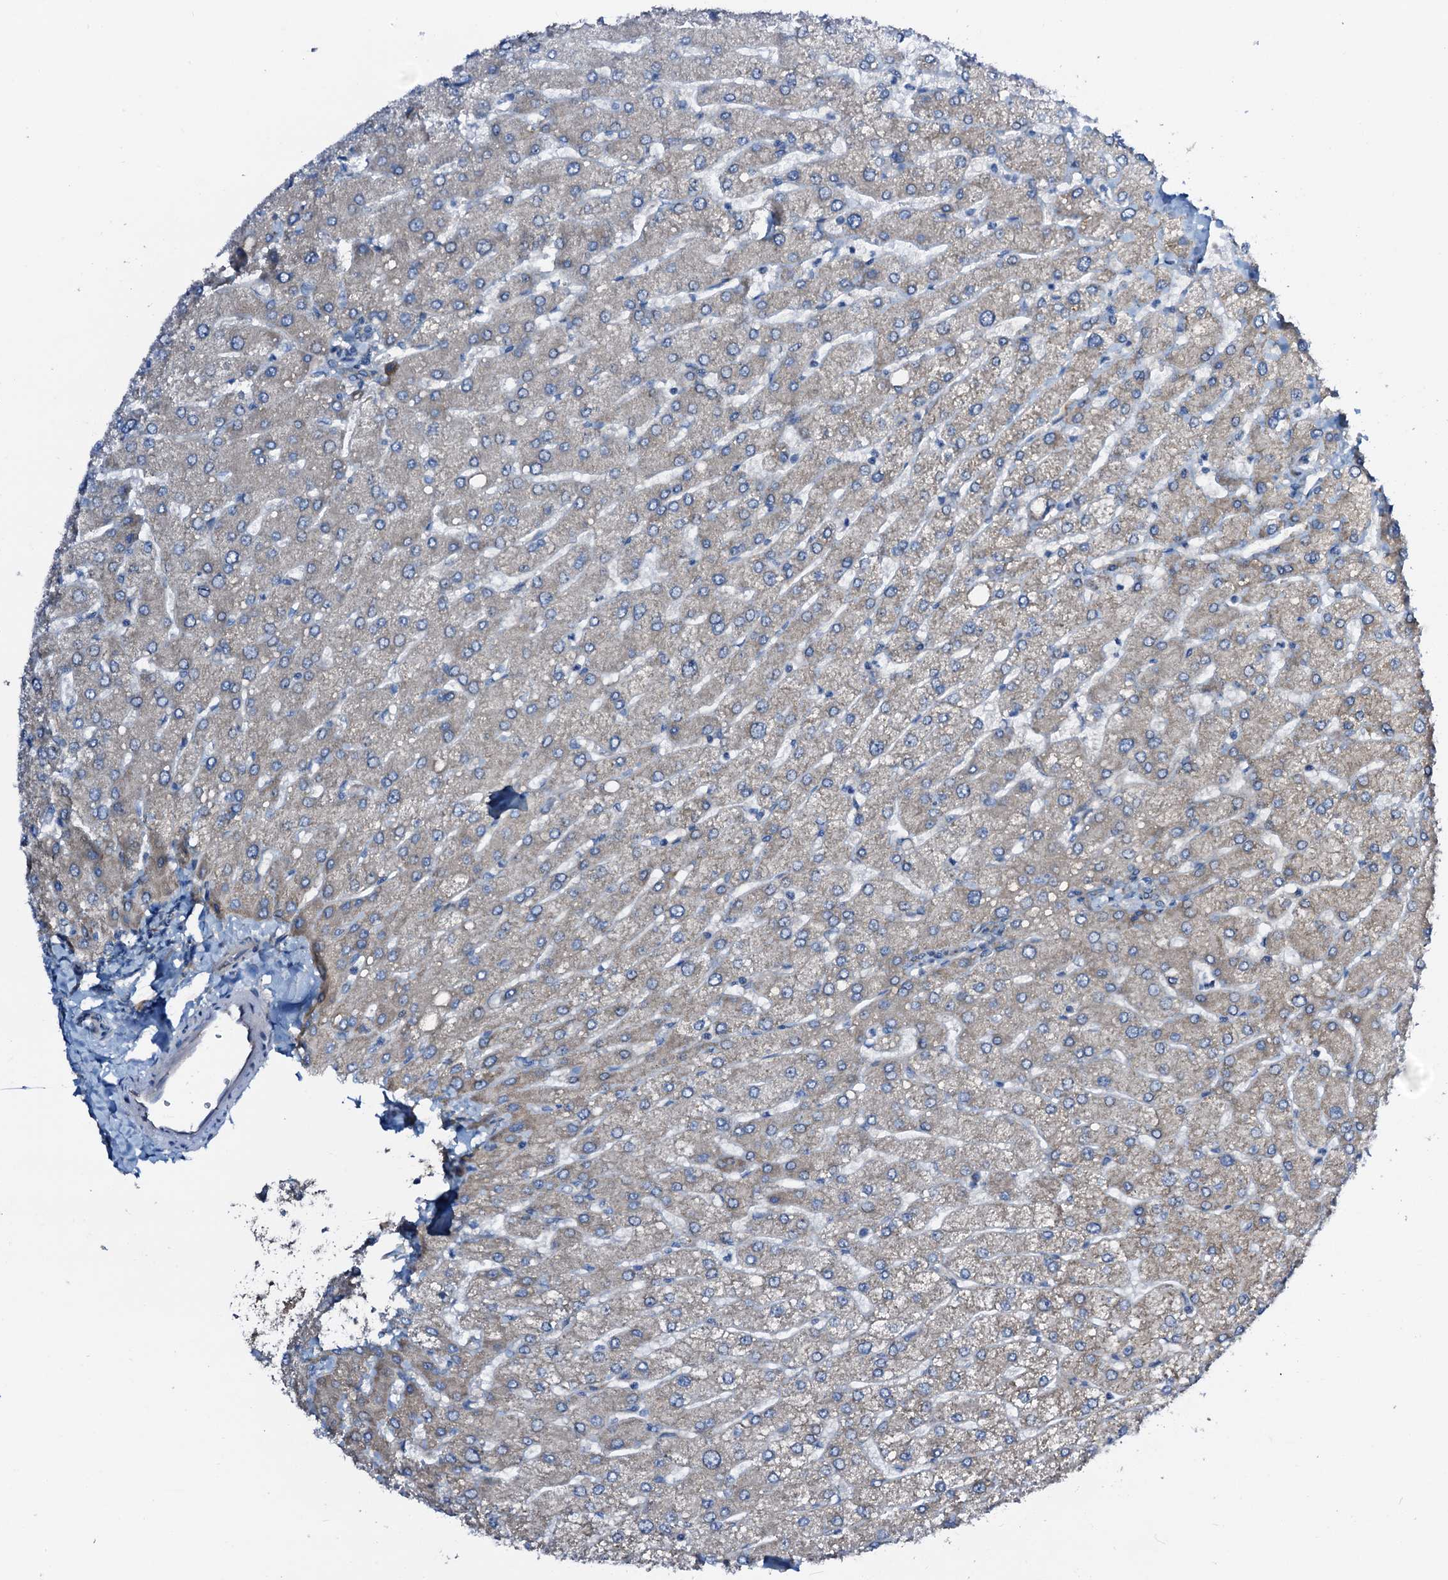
{"staining": {"intensity": "weak", "quantity": "<25%", "location": "cytoplasmic/membranous"}, "tissue": "liver", "cell_type": "Cholangiocytes", "image_type": "normal", "snomed": [{"axis": "morphology", "description": "Normal tissue, NOS"}, {"axis": "topography", "description": "Liver"}], "caption": "IHC of normal human liver reveals no expression in cholangiocytes. (DAB (3,3'-diaminobenzidine) immunohistochemistry (IHC) visualized using brightfield microscopy, high magnification).", "gene": "STARD13", "patient": {"sex": "male", "age": 55}}